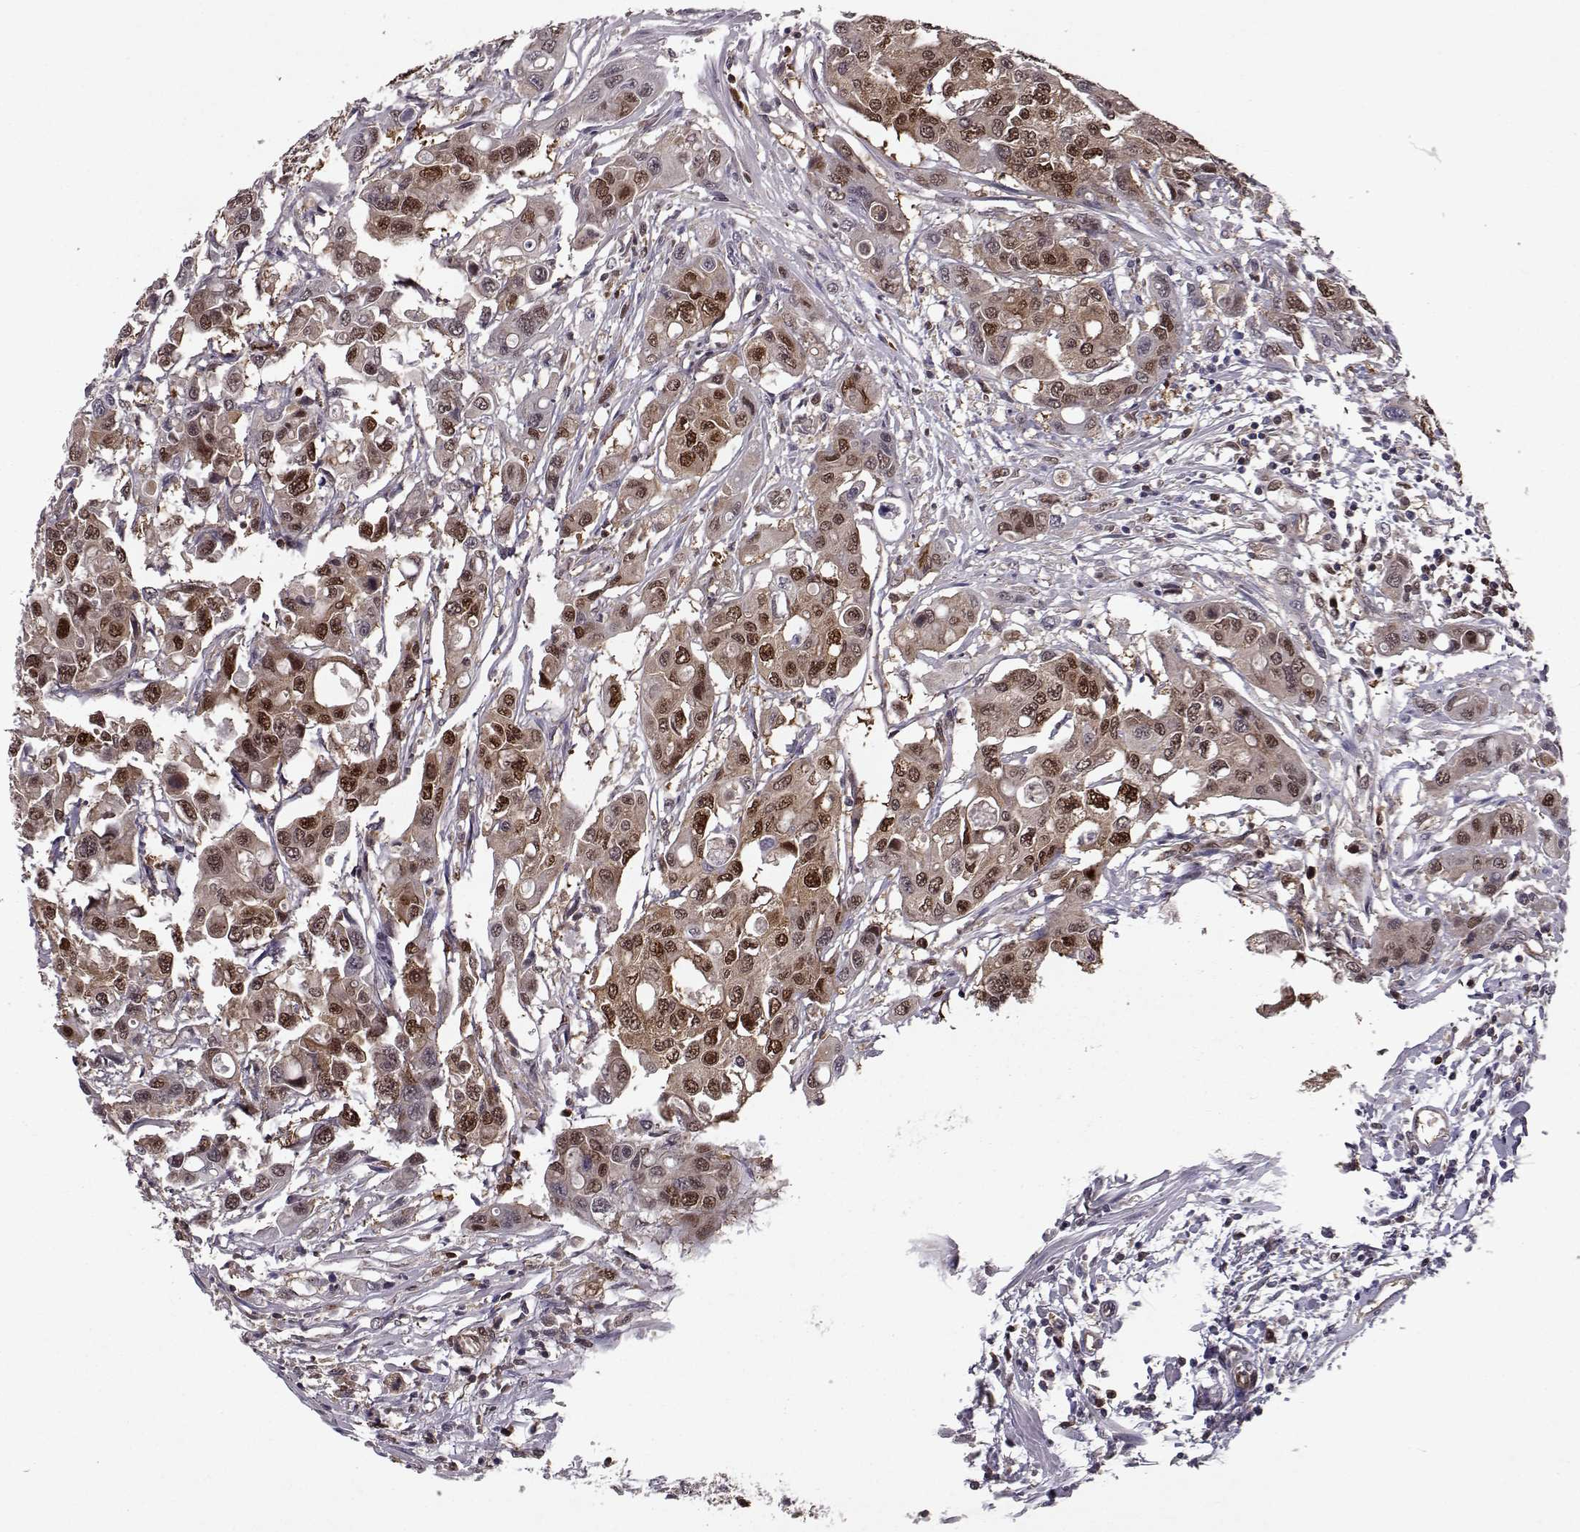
{"staining": {"intensity": "strong", "quantity": ">75%", "location": "cytoplasmic/membranous,nuclear"}, "tissue": "colorectal cancer", "cell_type": "Tumor cells", "image_type": "cancer", "snomed": [{"axis": "morphology", "description": "Adenocarcinoma, NOS"}, {"axis": "topography", "description": "Colon"}], "caption": "Colorectal cancer (adenocarcinoma) tissue demonstrates strong cytoplasmic/membranous and nuclear staining in approximately >75% of tumor cells, visualized by immunohistochemistry.", "gene": "RANBP1", "patient": {"sex": "male", "age": 77}}